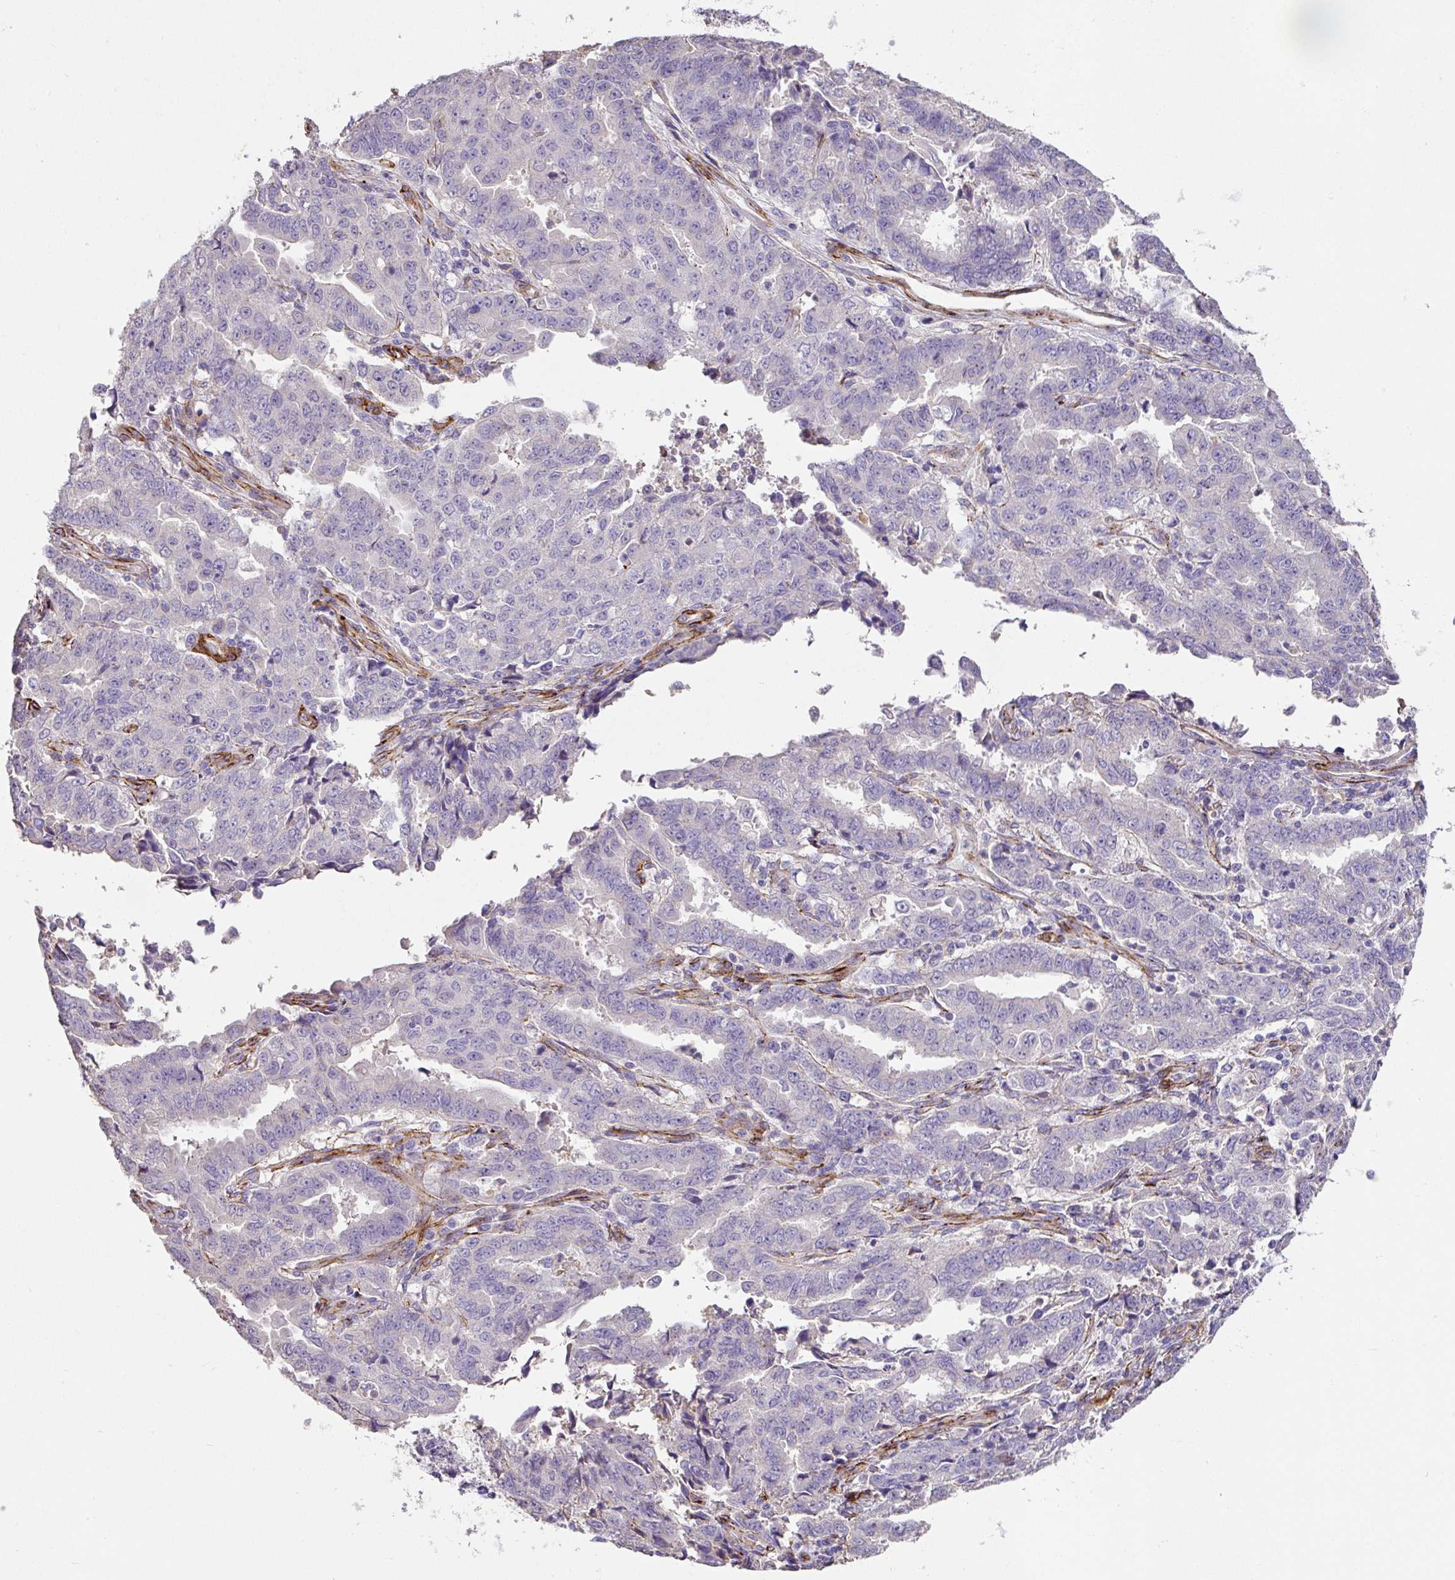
{"staining": {"intensity": "negative", "quantity": "none", "location": "none"}, "tissue": "endometrial cancer", "cell_type": "Tumor cells", "image_type": "cancer", "snomed": [{"axis": "morphology", "description": "Adenocarcinoma, NOS"}, {"axis": "topography", "description": "Endometrium"}], "caption": "Human endometrial cancer stained for a protein using immunohistochemistry (IHC) shows no positivity in tumor cells.", "gene": "SLC25A17", "patient": {"sex": "female", "age": 50}}